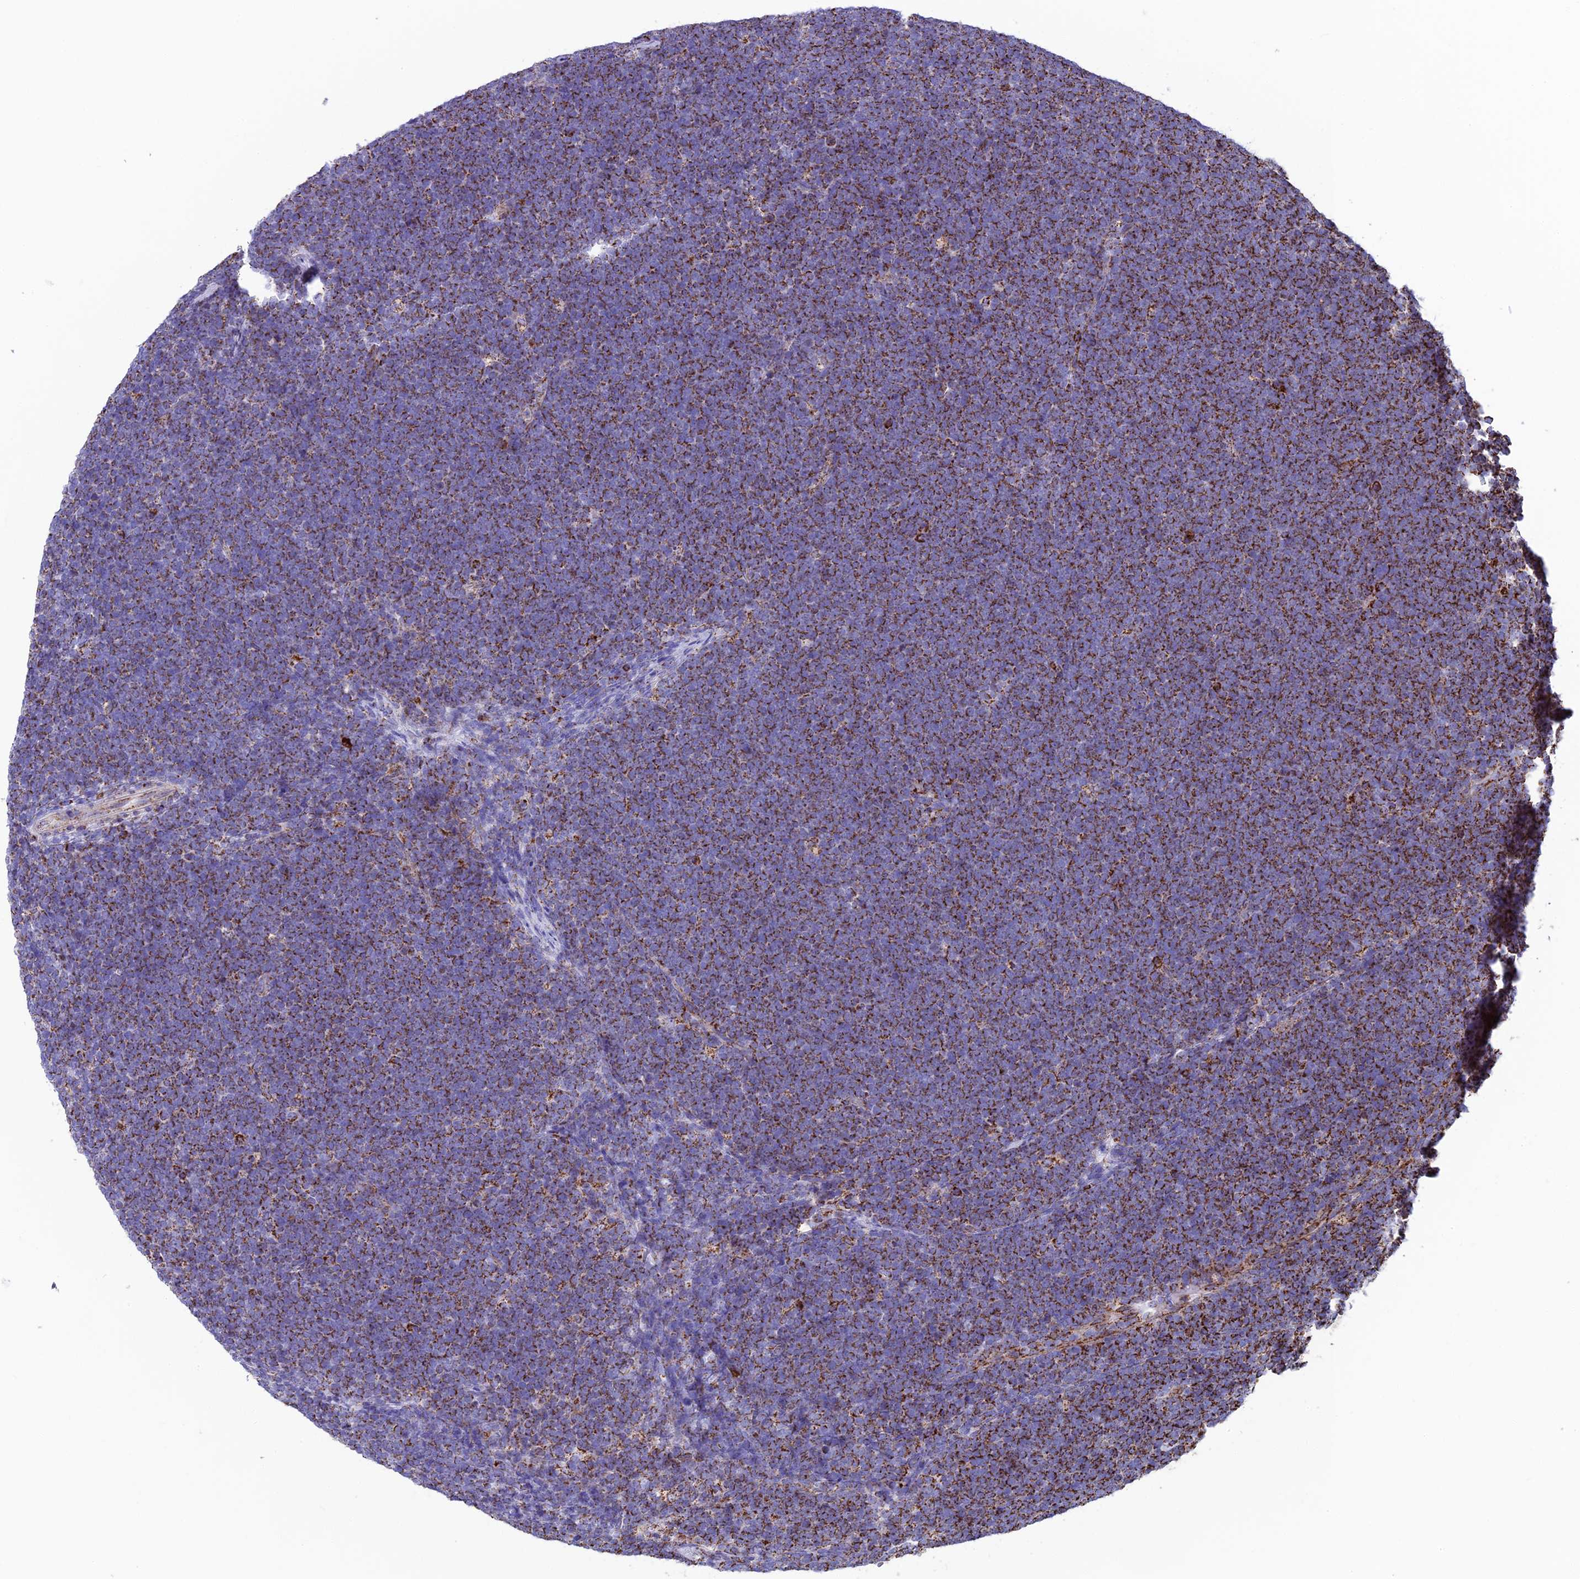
{"staining": {"intensity": "moderate", "quantity": ">75%", "location": "cytoplasmic/membranous"}, "tissue": "lymphoma", "cell_type": "Tumor cells", "image_type": "cancer", "snomed": [{"axis": "morphology", "description": "Malignant lymphoma, non-Hodgkin's type, High grade"}, {"axis": "topography", "description": "Lymph node"}], "caption": "Malignant lymphoma, non-Hodgkin's type (high-grade) was stained to show a protein in brown. There is medium levels of moderate cytoplasmic/membranous expression in approximately >75% of tumor cells.", "gene": "CS", "patient": {"sex": "male", "age": 13}}